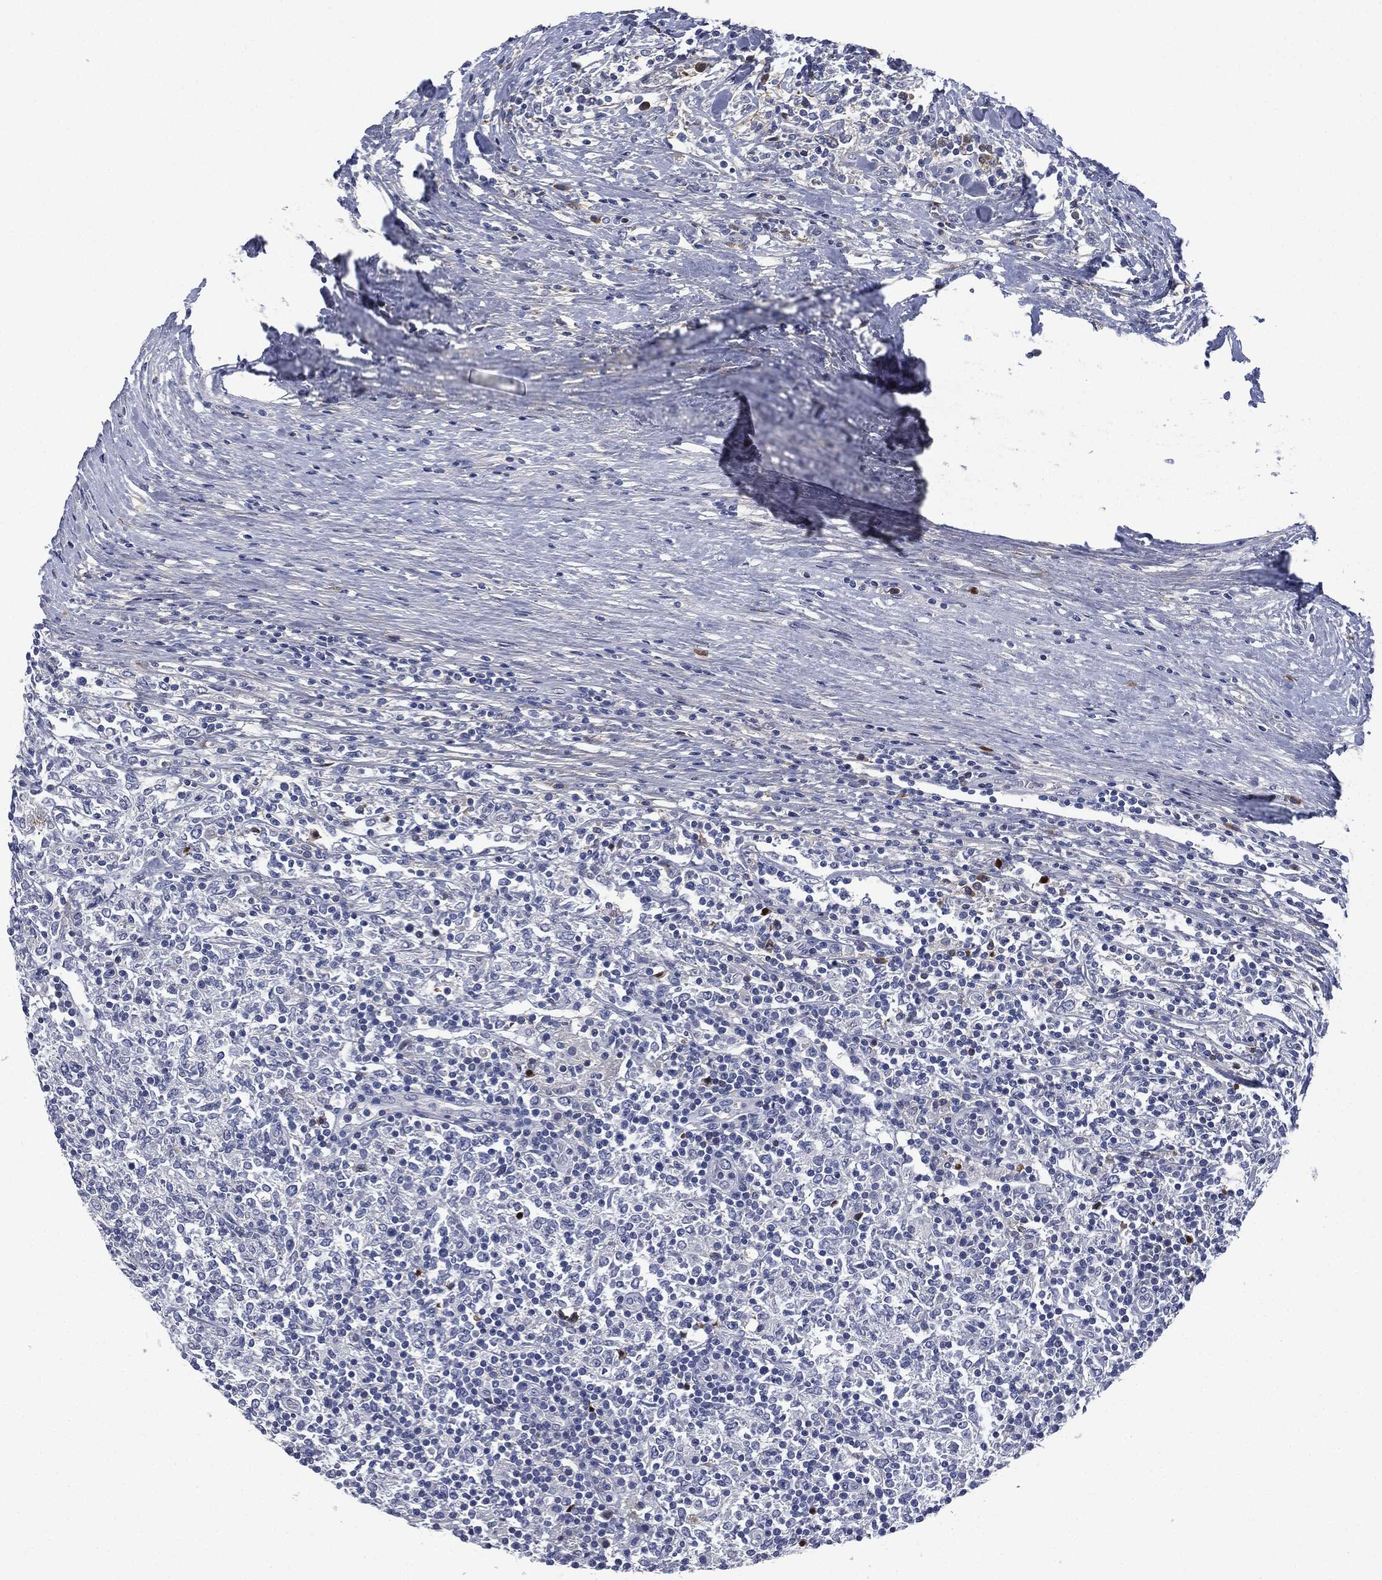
{"staining": {"intensity": "negative", "quantity": "none", "location": "none"}, "tissue": "lymphoma", "cell_type": "Tumor cells", "image_type": "cancer", "snomed": [{"axis": "morphology", "description": "Malignant lymphoma, non-Hodgkin's type, High grade"}, {"axis": "topography", "description": "Lymph node"}], "caption": "High magnification brightfield microscopy of lymphoma stained with DAB (brown) and counterstained with hematoxylin (blue): tumor cells show no significant positivity.", "gene": "SIGLEC7", "patient": {"sex": "female", "age": 84}}